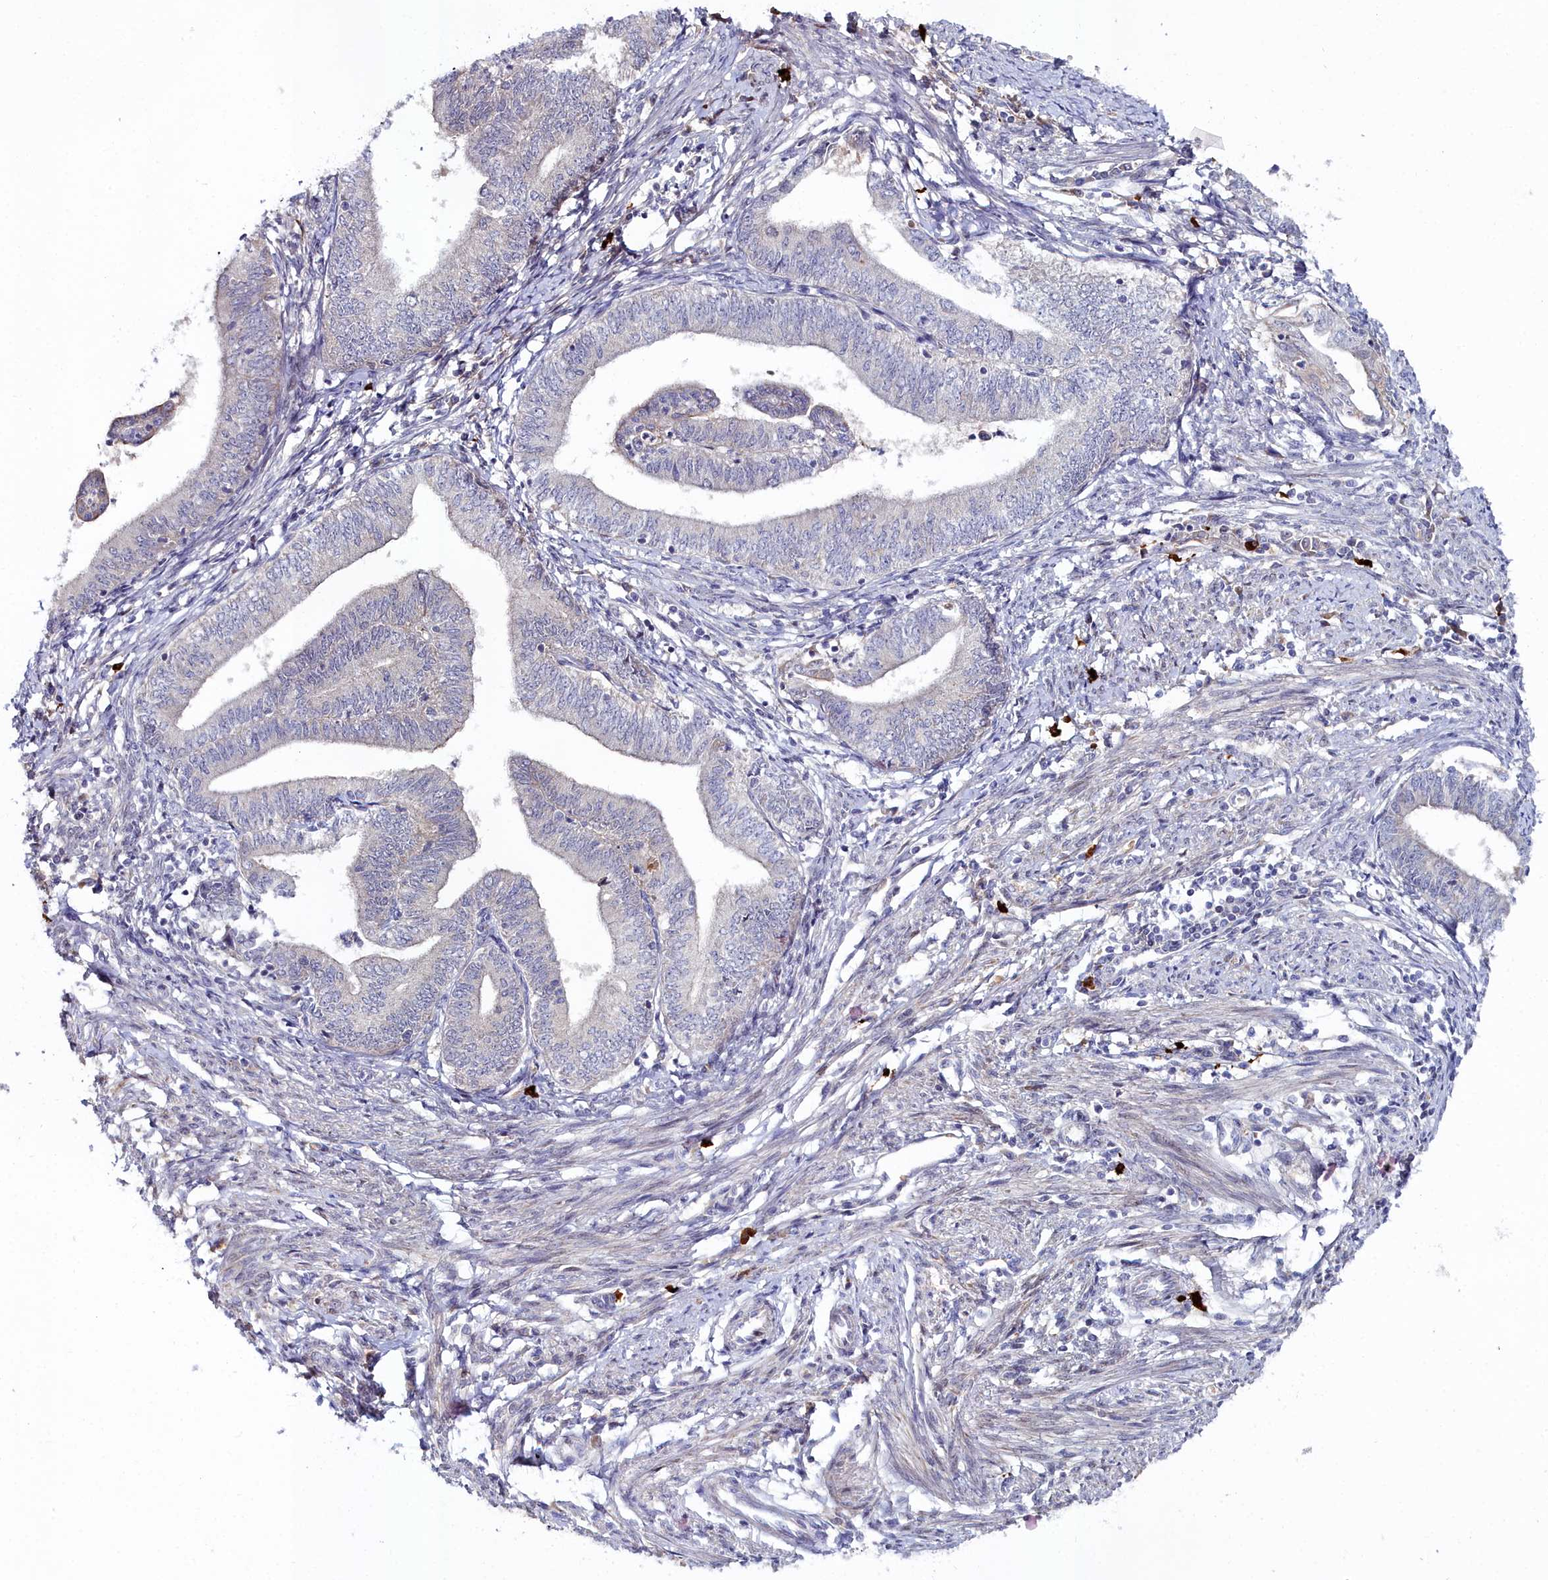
{"staining": {"intensity": "negative", "quantity": "none", "location": "none"}, "tissue": "endometrial cancer", "cell_type": "Tumor cells", "image_type": "cancer", "snomed": [{"axis": "morphology", "description": "Adenocarcinoma, NOS"}, {"axis": "topography", "description": "Endometrium"}], "caption": "DAB immunohistochemical staining of adenocarcinoma (endometrial) demonstrates no significant positivity in tumor cells.", "gene": "KCTD18", "patient": {"sex": "female", "age": 66}}